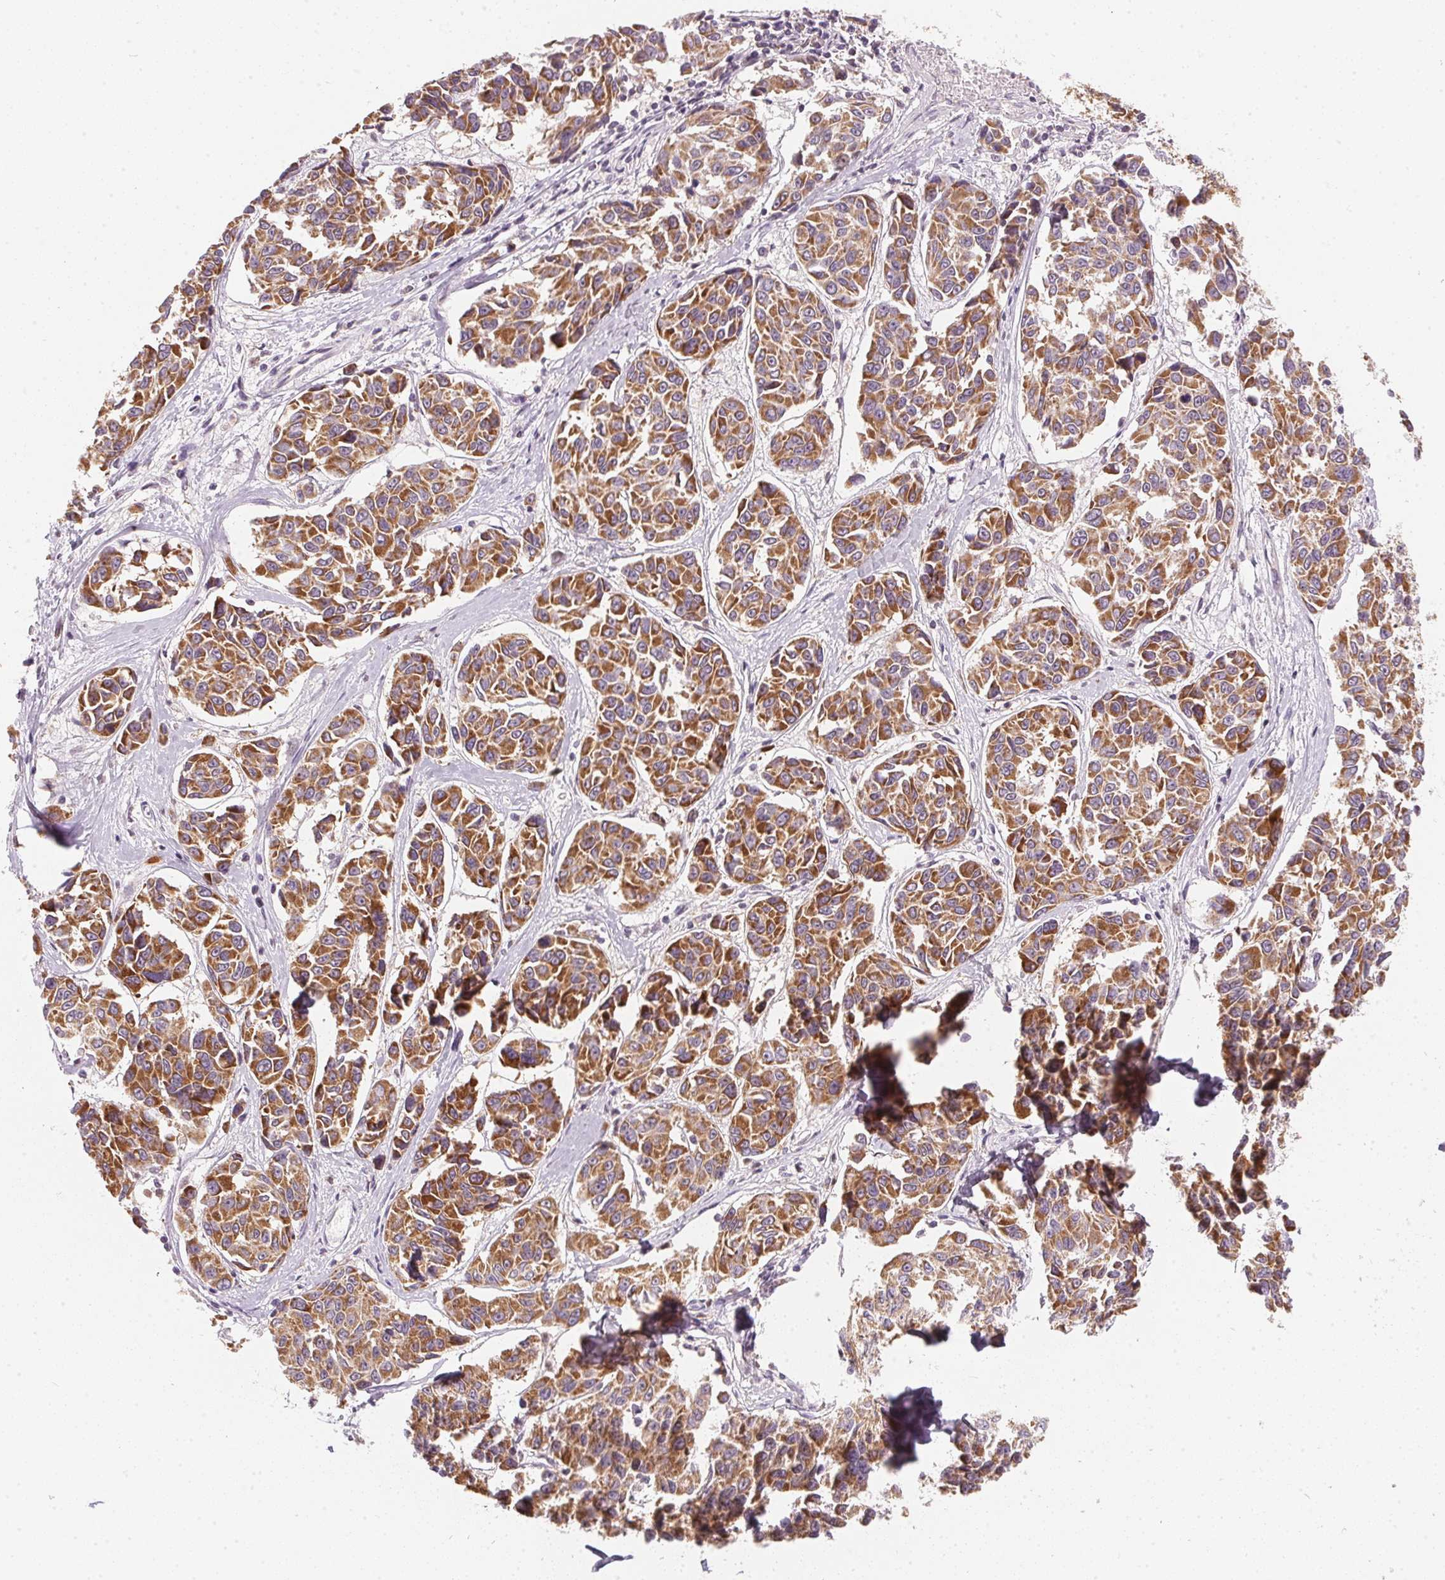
{"staining": {"intensity": "moderate", "quantity": ">75%", "location": "cytoplasmic/membranous"}, "tissue": "melanoma", "cell_type": "Tumor cells", "image_type": "cancer", "snomed": [{"axis": "morphology", "description": "Malignant melanoma, NOS"}, {"axis": "topography", "description": "Skin"}], "caption": "Protein expression analysis of malignant melanoma reveals moderate cytoplasmic/membranous staining in about >75% of tumor cells.", "gene": "COQ7", "patient": {"sex": "female", "age": 66}}